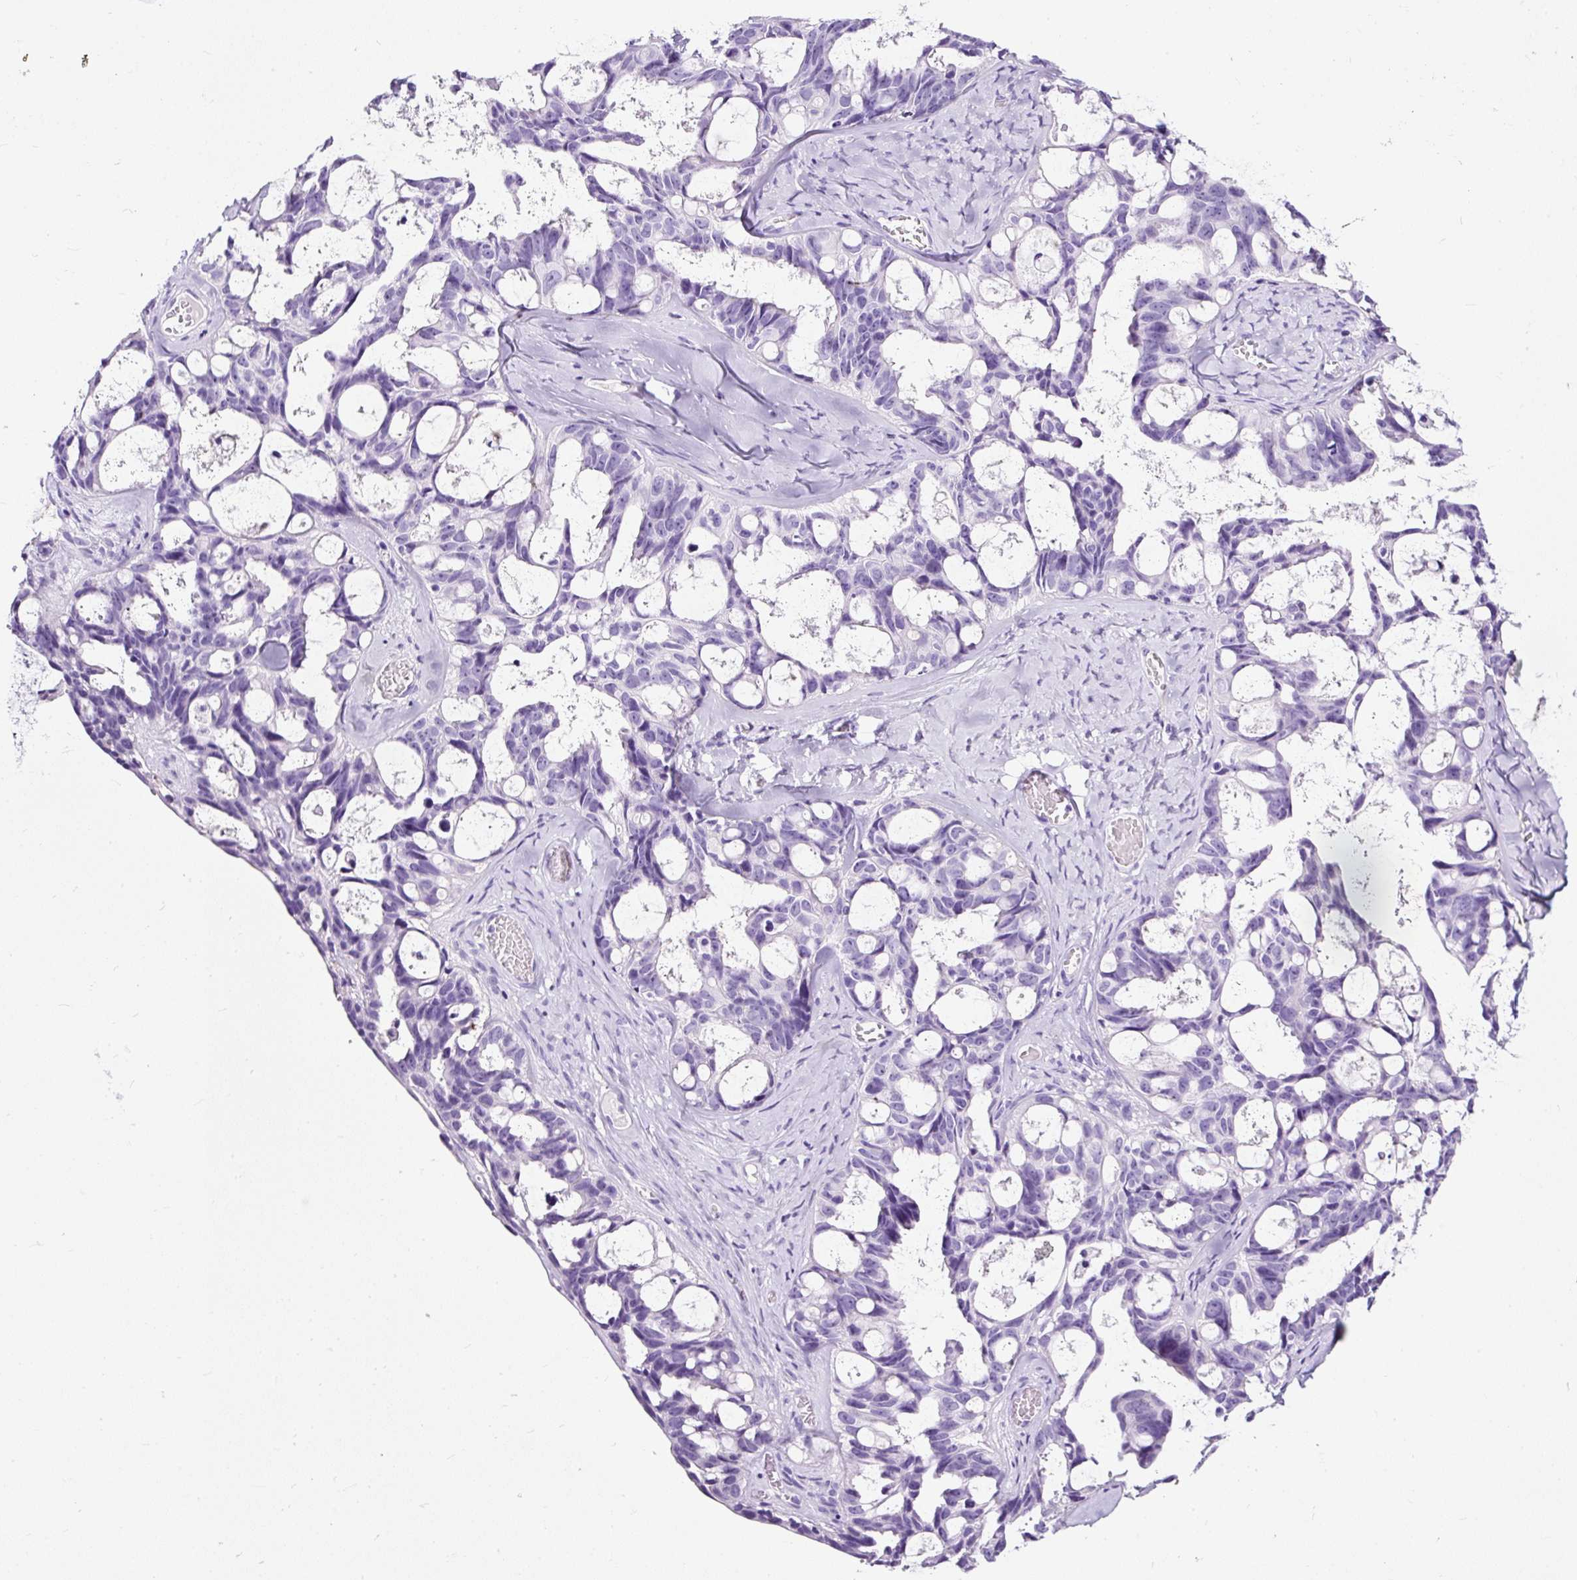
{"staining": {"intensity": "negative", "quantity": "none", "location": "none"}, "tissue": "ovarian cancer", "cell_type": "Tumor cells", "image_type": "cancer", "snomed": [{"axis": "morphology", "description": "Cystadenocarcinoma, serous, NOS"}, {"axis": "topography", "description": "Ovary"}], "caption": "Ovarian cancer was stained to show a protein in brown. There is no significant positivity in tumor cells.", "gene": "STOX2", "patient": {"sex": "female", "age": 69}}